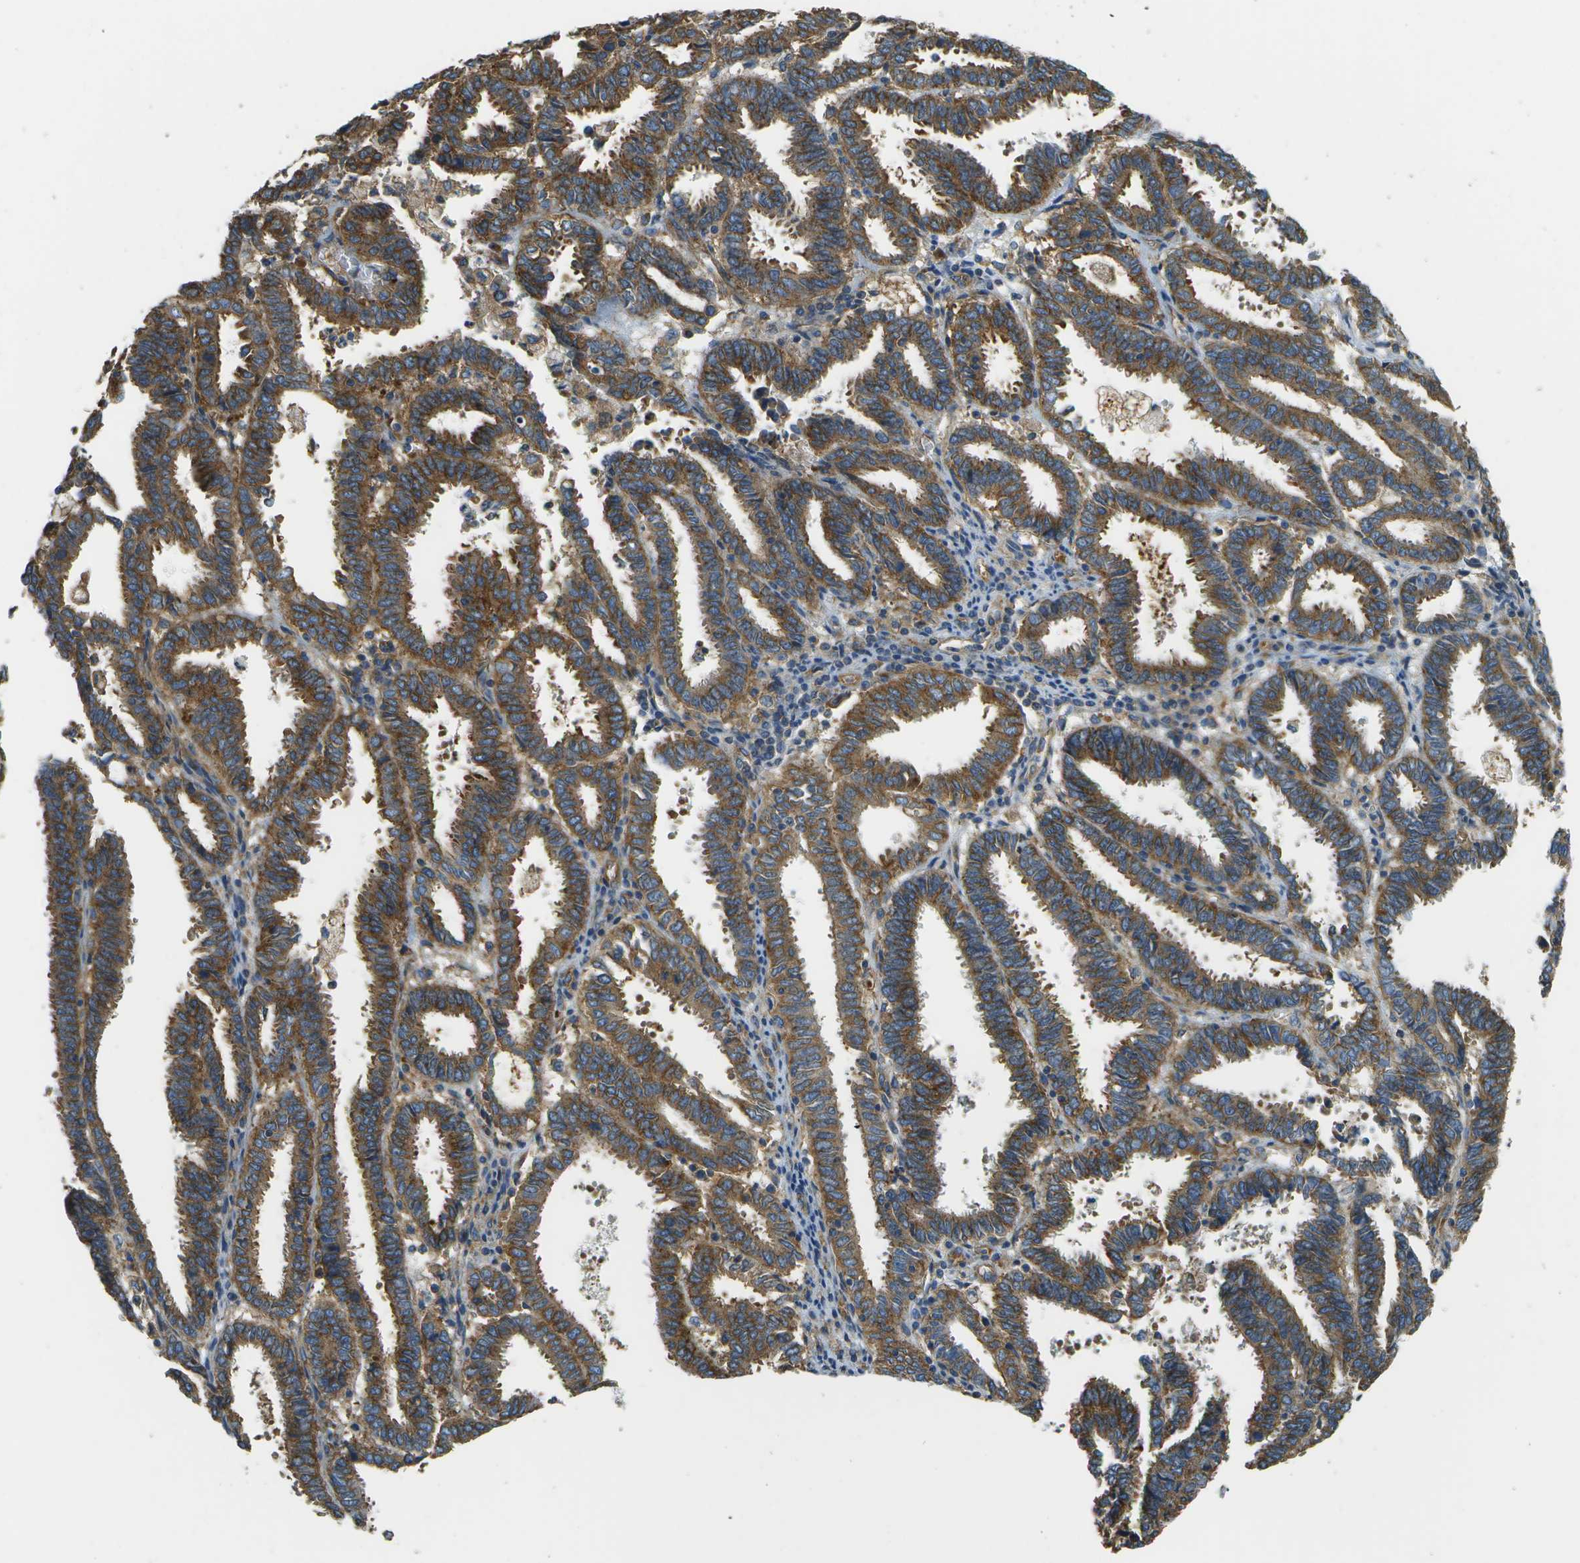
{"staining": {"intensity": "strong", "quantity": ">75%", "location": "cytoplasmic/membranous"}, "tissue": "endometrial cancer", "cell_type": "Tumor cells", "image_type": "cancer", "snomed": [{"axis": "morphology", "description": "Adenocarcinoma, NOS"}, {"axis": "topography", "description": "Uterus"}], "caption": "Endometrial cancer was stained to show a protein in brown. There is high levels of strong cytoplasmic/membranous staining in approximately >75% of tumor cells. Using DAB (brown) and hematoxylin (blue) stains, captured at high magnification using brightfield microscopy.", "gene": "CLTC", "patient": {"sex": "female", "age": 83}}